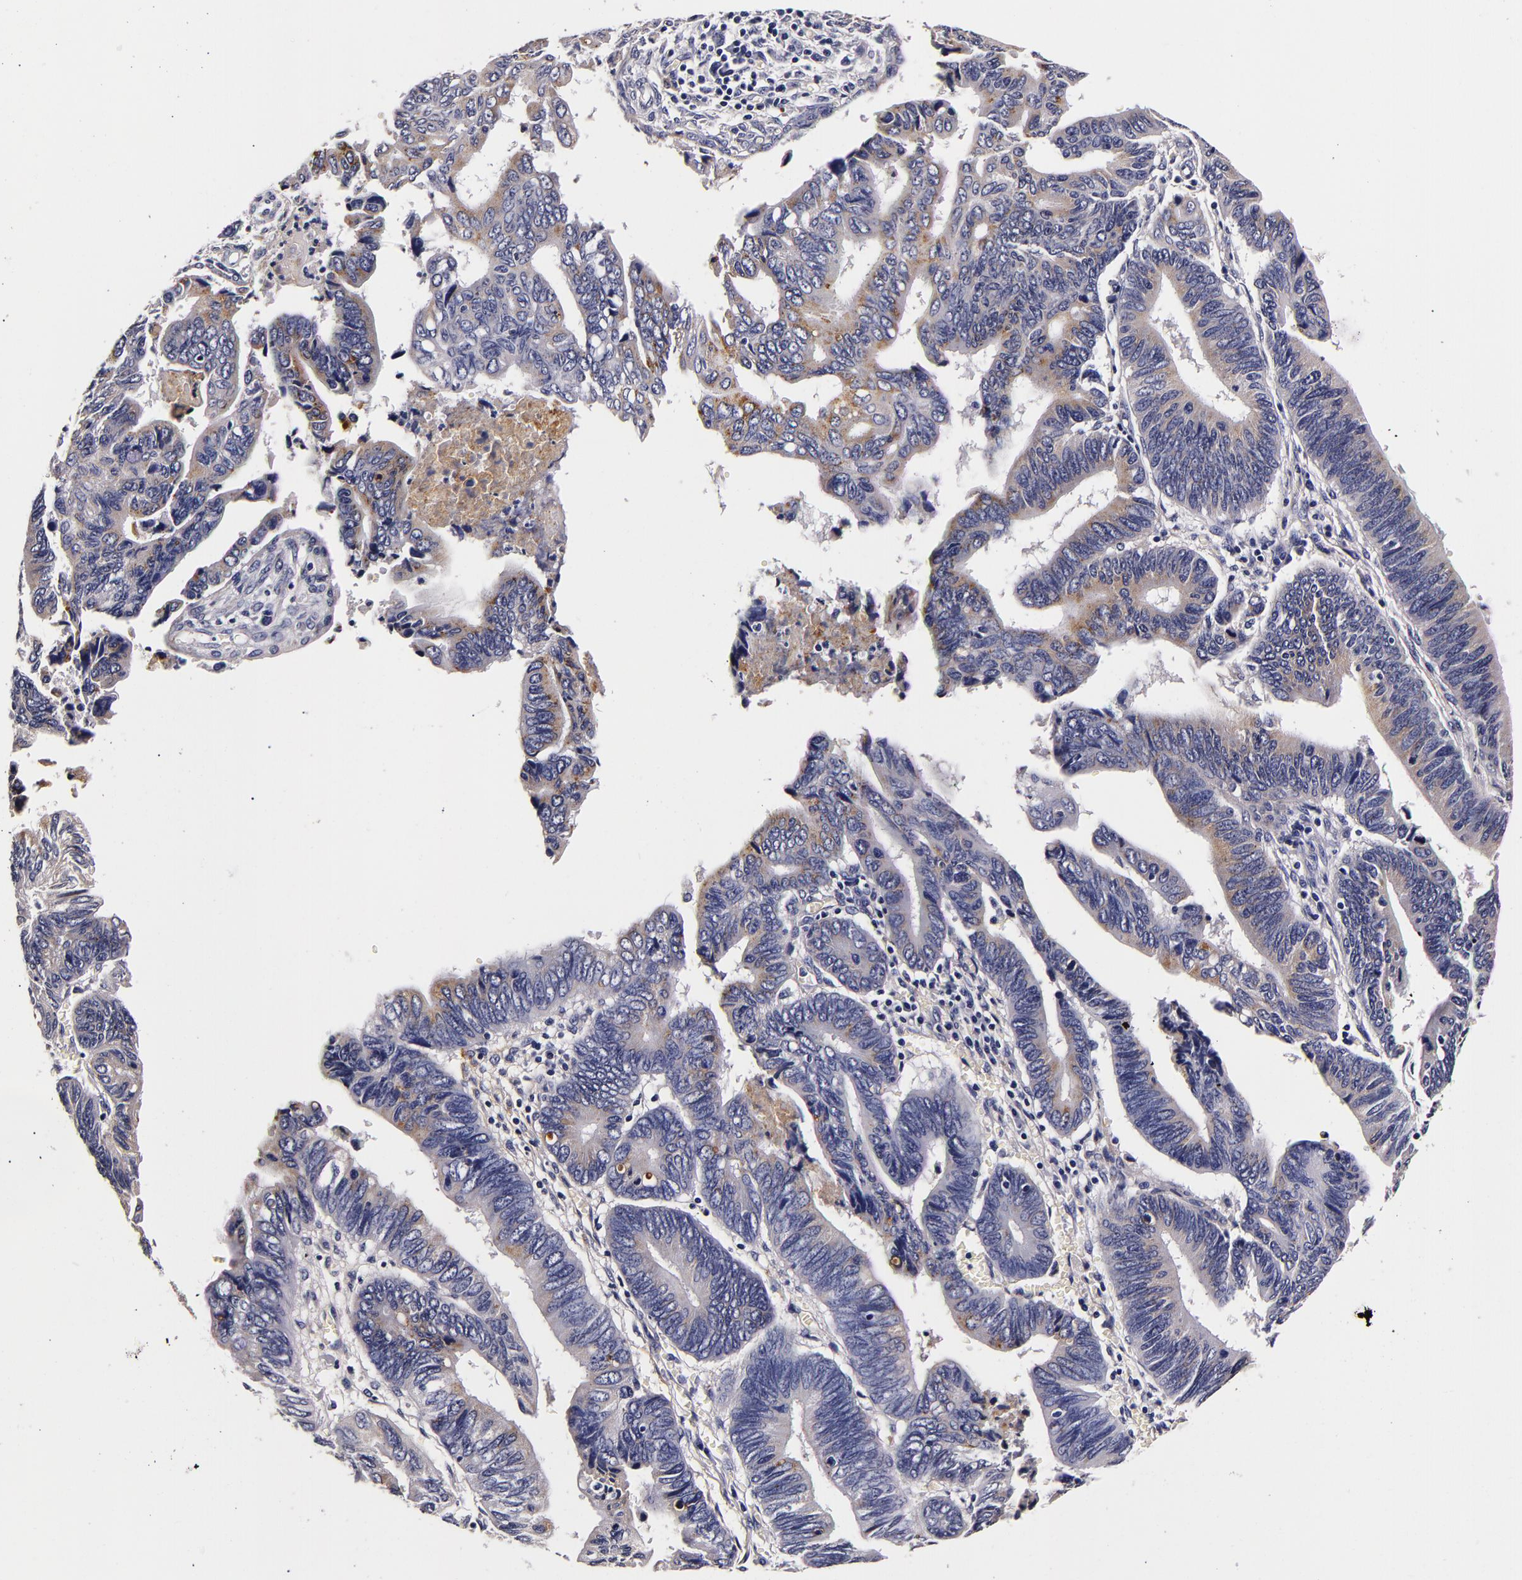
{"staining": {"intensity": "negative", "quantity": "none", "location": "none"}, "tissue": "pancreatic cancer", "cell_type": "Tumor cells", "image_type": "cancer", "snomed": [{"axis": "morphology", "description": "Adenocarcinoma, NOS"}, {"axis": "topography", "description": "Pancreas"}], "caption": "Immunohistochemistry of adenocarcinoma (pancreatic) reveals no staining in tumor cells. (Brightfield microscopy of DAB IHC at high magnification).", "gene": "LGALS3BP", "patient": {"sex": "female", "age": 70}}